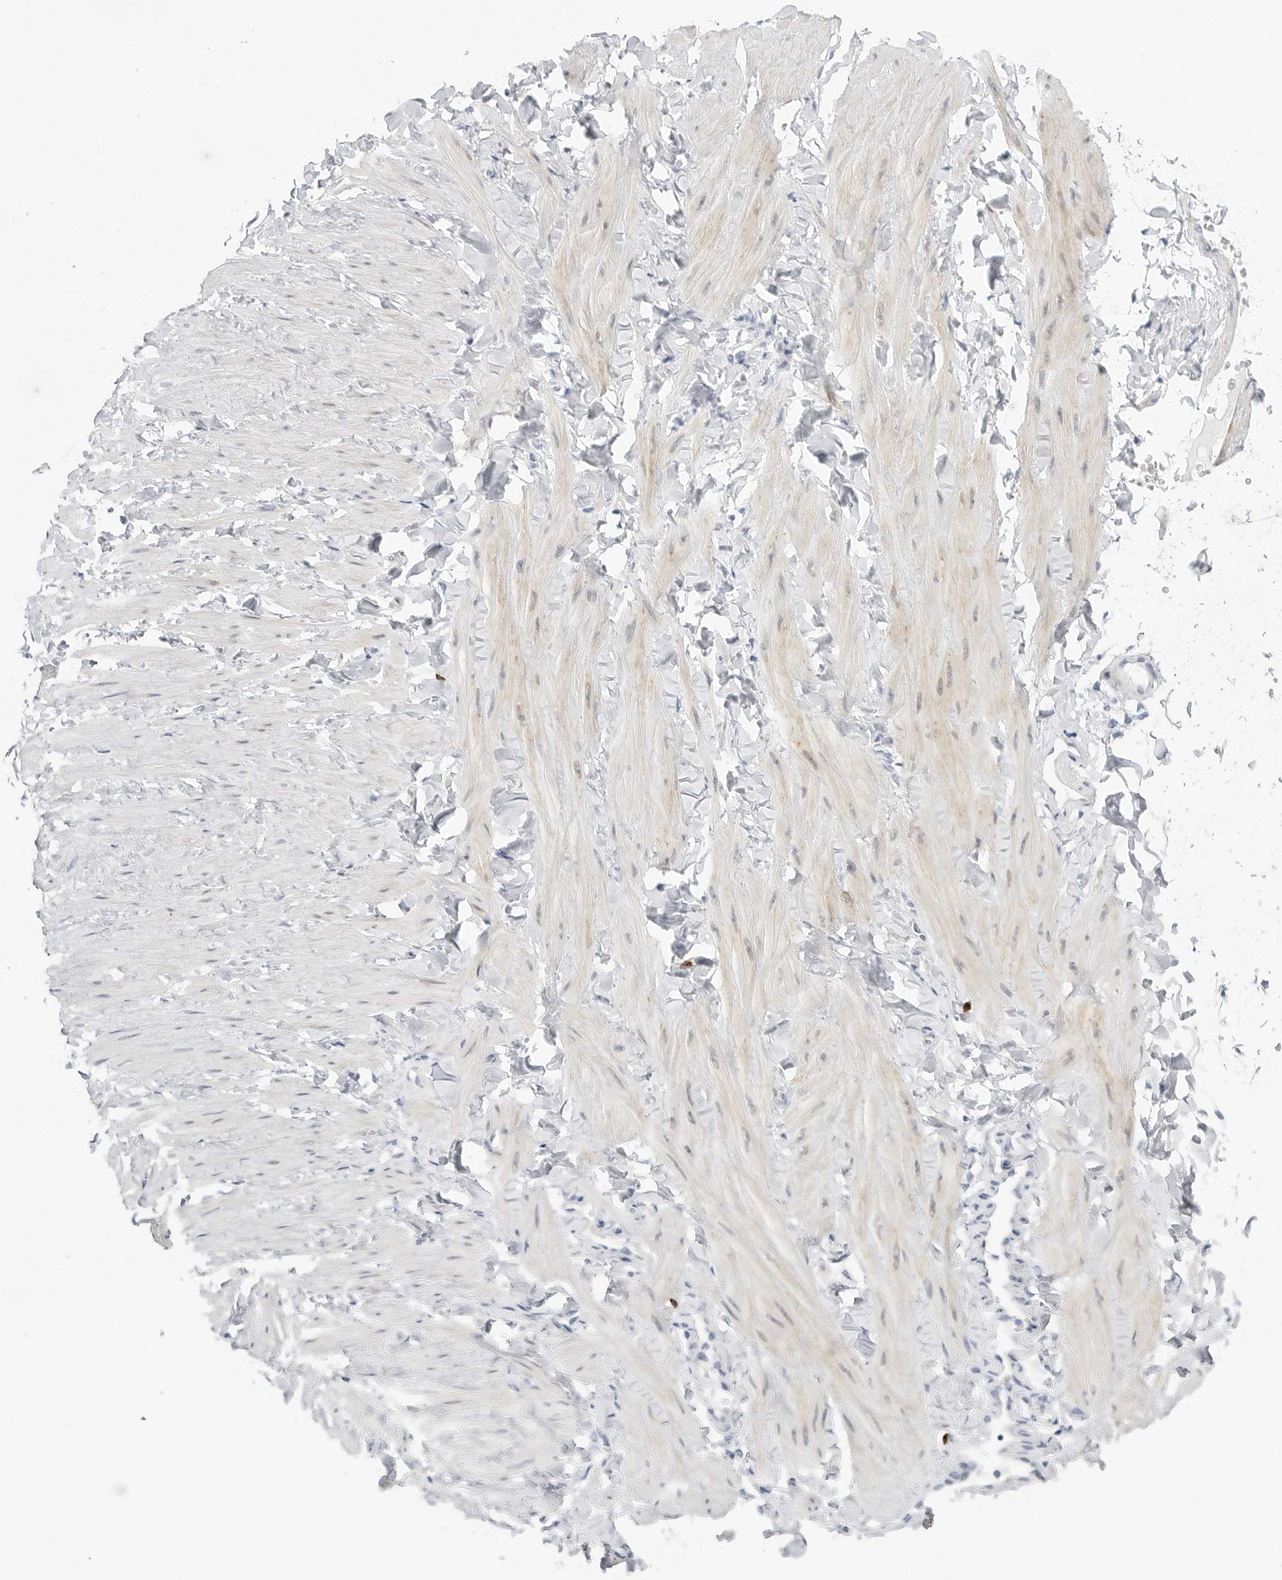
{"staining": {"intensity": "negative", "quantity": "none", "location": "none"}, "tissue": "adipose tissue", "cell_type": "Adipocytes", "image_type": "normal", "snomed": [{"axis": "morphology", "description": "Normal tissue, NOS"}, {"axis": "topography", "description": "Adipose tissue"}, {"axis": "topography", "description": "Vascular tissue"}, {"axis": "topography", "description": "Peripheral nerve tissue"}], "caption": "High power microscopy micrograph of an immunohistochemistry image of benign adipose tissue, revealing no significant expression in adipocytes.", "gene": "HSPB7", "patient": {"sex": "male", "age": 25}}